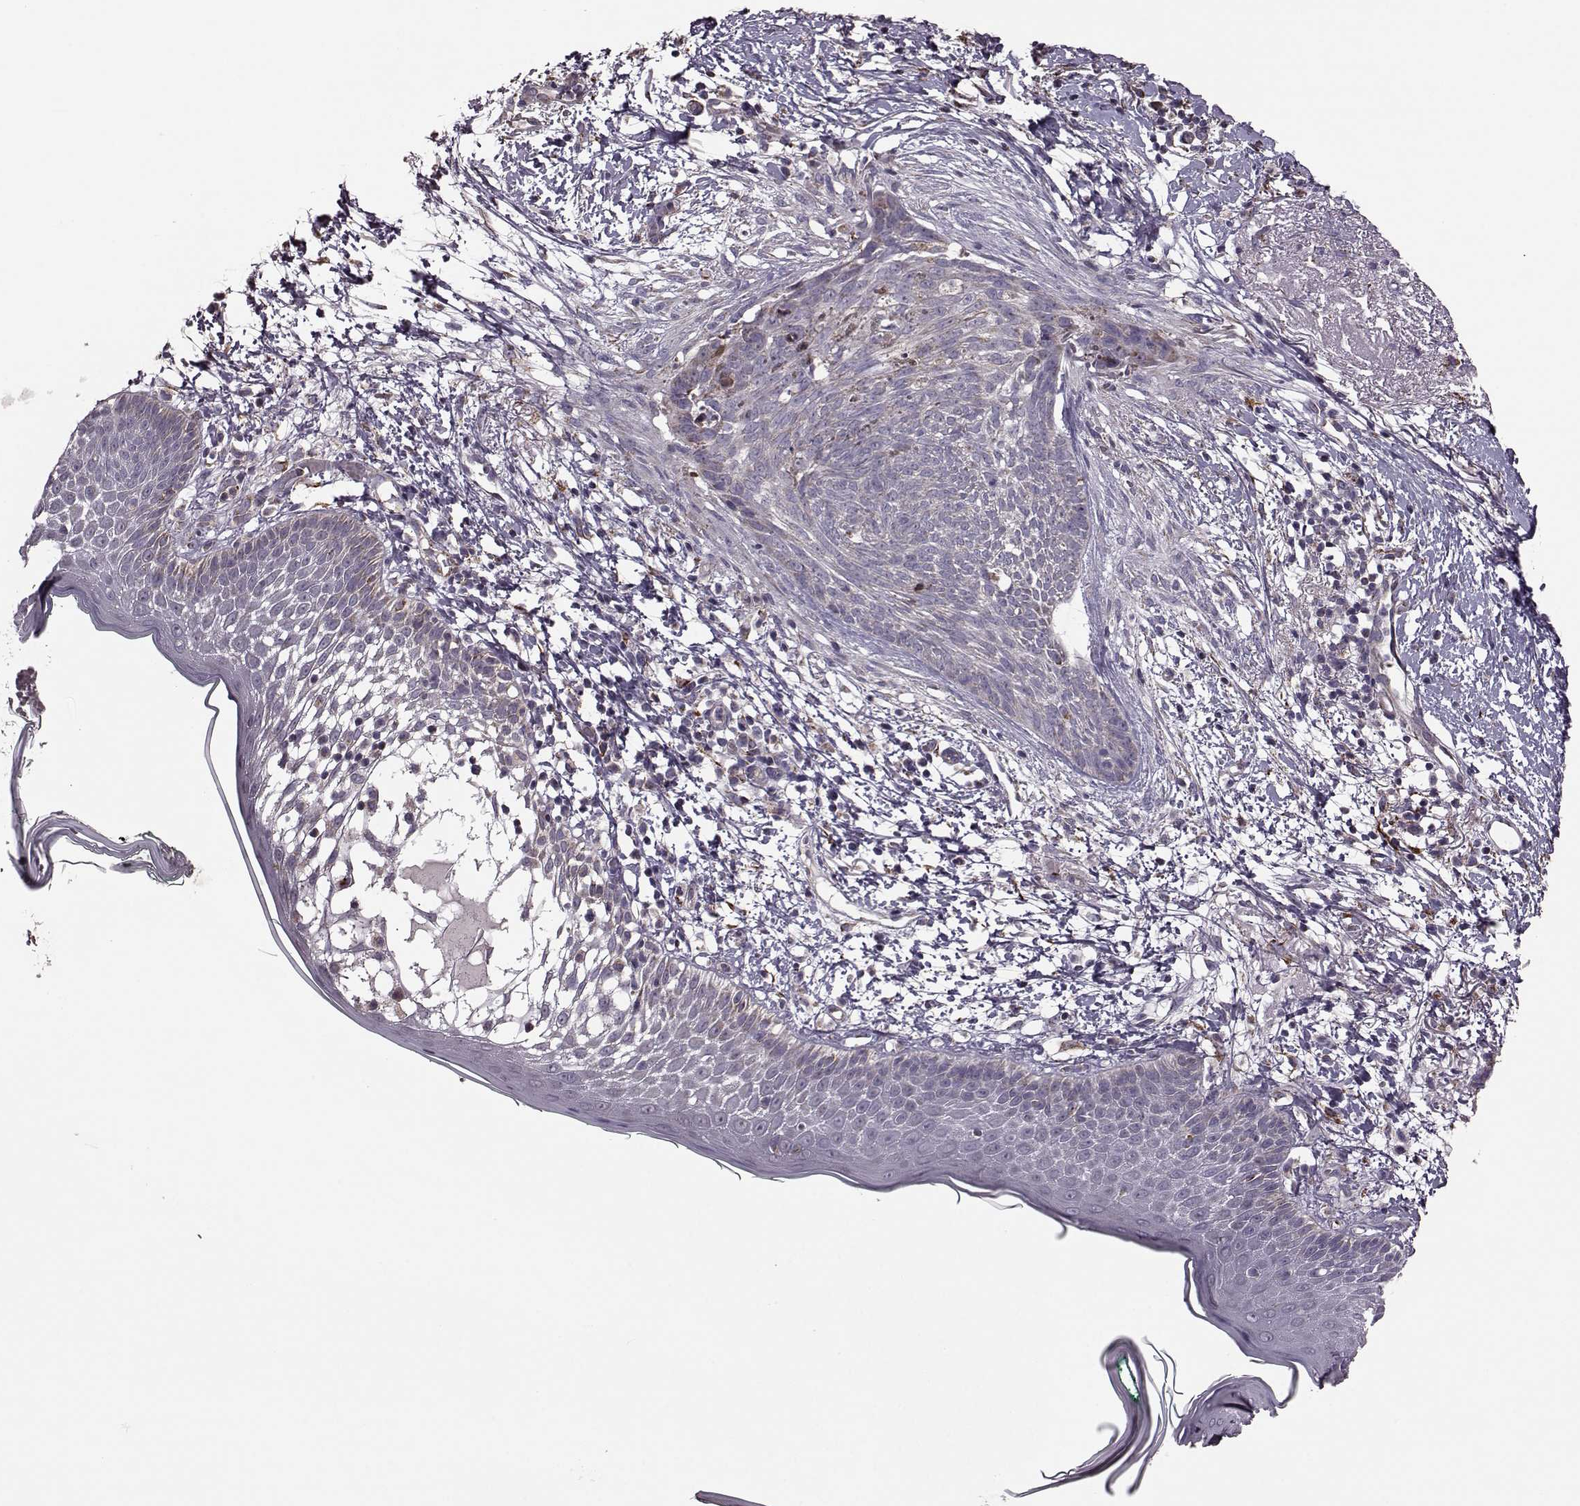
{"staining": {"intensity": "weak", "quantity": "<25%", "location": "cytoplasmic/membranous"}, "tissue": "skin cancer", "cell_type": "Tumor cells", "image_type": "cancer", "snomed": [{"axis": "morphology", "description": "Normal tissue, NOS"}, {"axis": "morphology", "description": "Basal cell carcinoma"}, {"axis": "topography", "description": "Skin"}], "caption": "Human basal cell carcinoma (skin) stained for a protein using immunohistochemistry reveals no positivity in tumor cells.", "gene": "PUDP", "patient": {"sex": "male", "age": 84}}